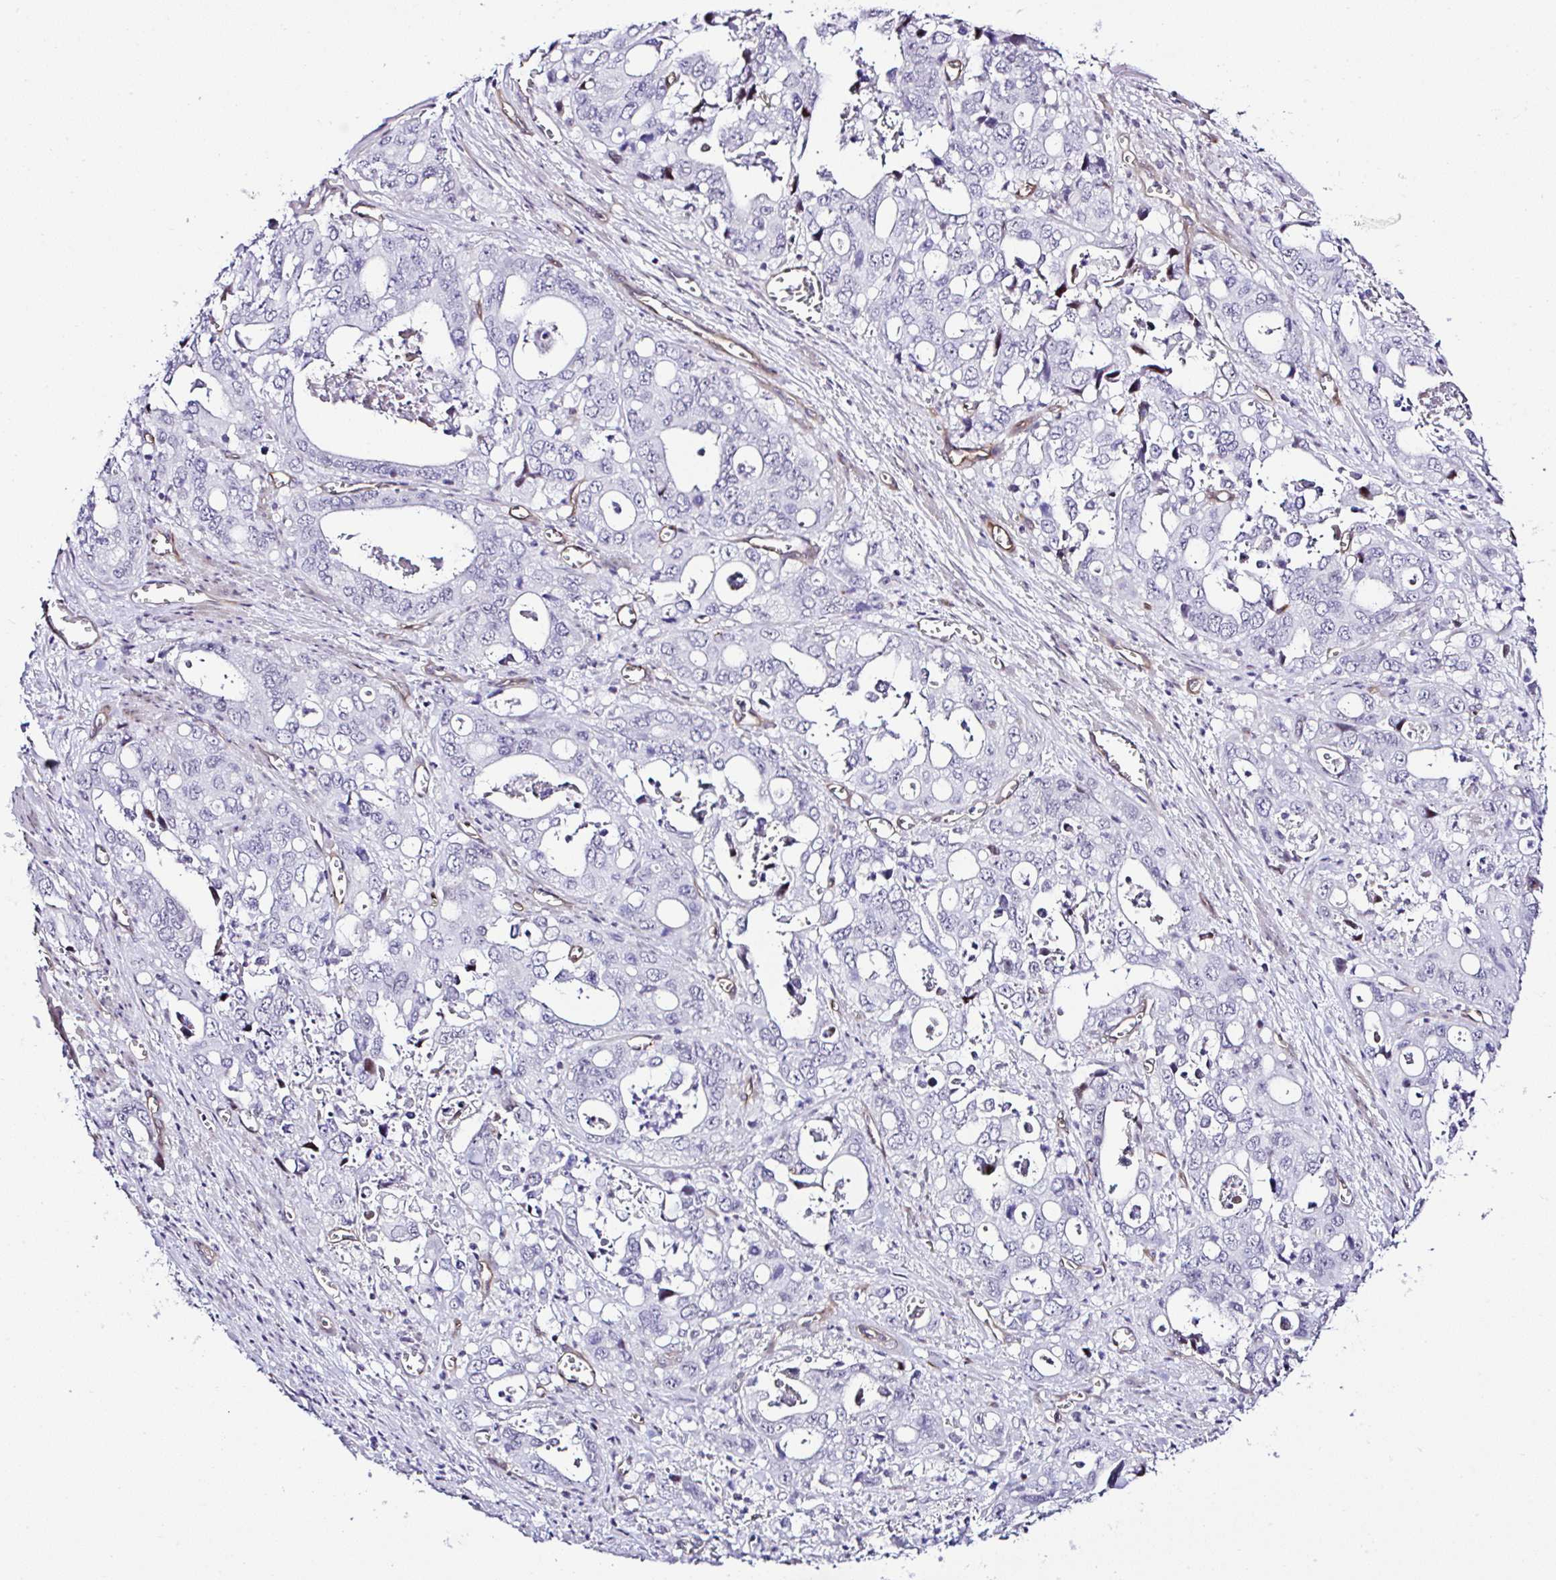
{"staining": {"intensity": "negative", "quantity": "none", "location": "none"}, "tissue": "stomach cancer", "cell_type": "Tumor cells", "image_type": "cancer", "snomed": [{"axis": "morphology", "description": "Adenocarcinoma, NOS"}, {"axis": "topography", "description": "Stomach, upper"}], "caption": "Stomach cancer (adenocarcinoma) stained for a protein using IHC displays no staining tumor cells.", "gene": "FBXO34", "patient": {"sex": "male", "age": 74}}